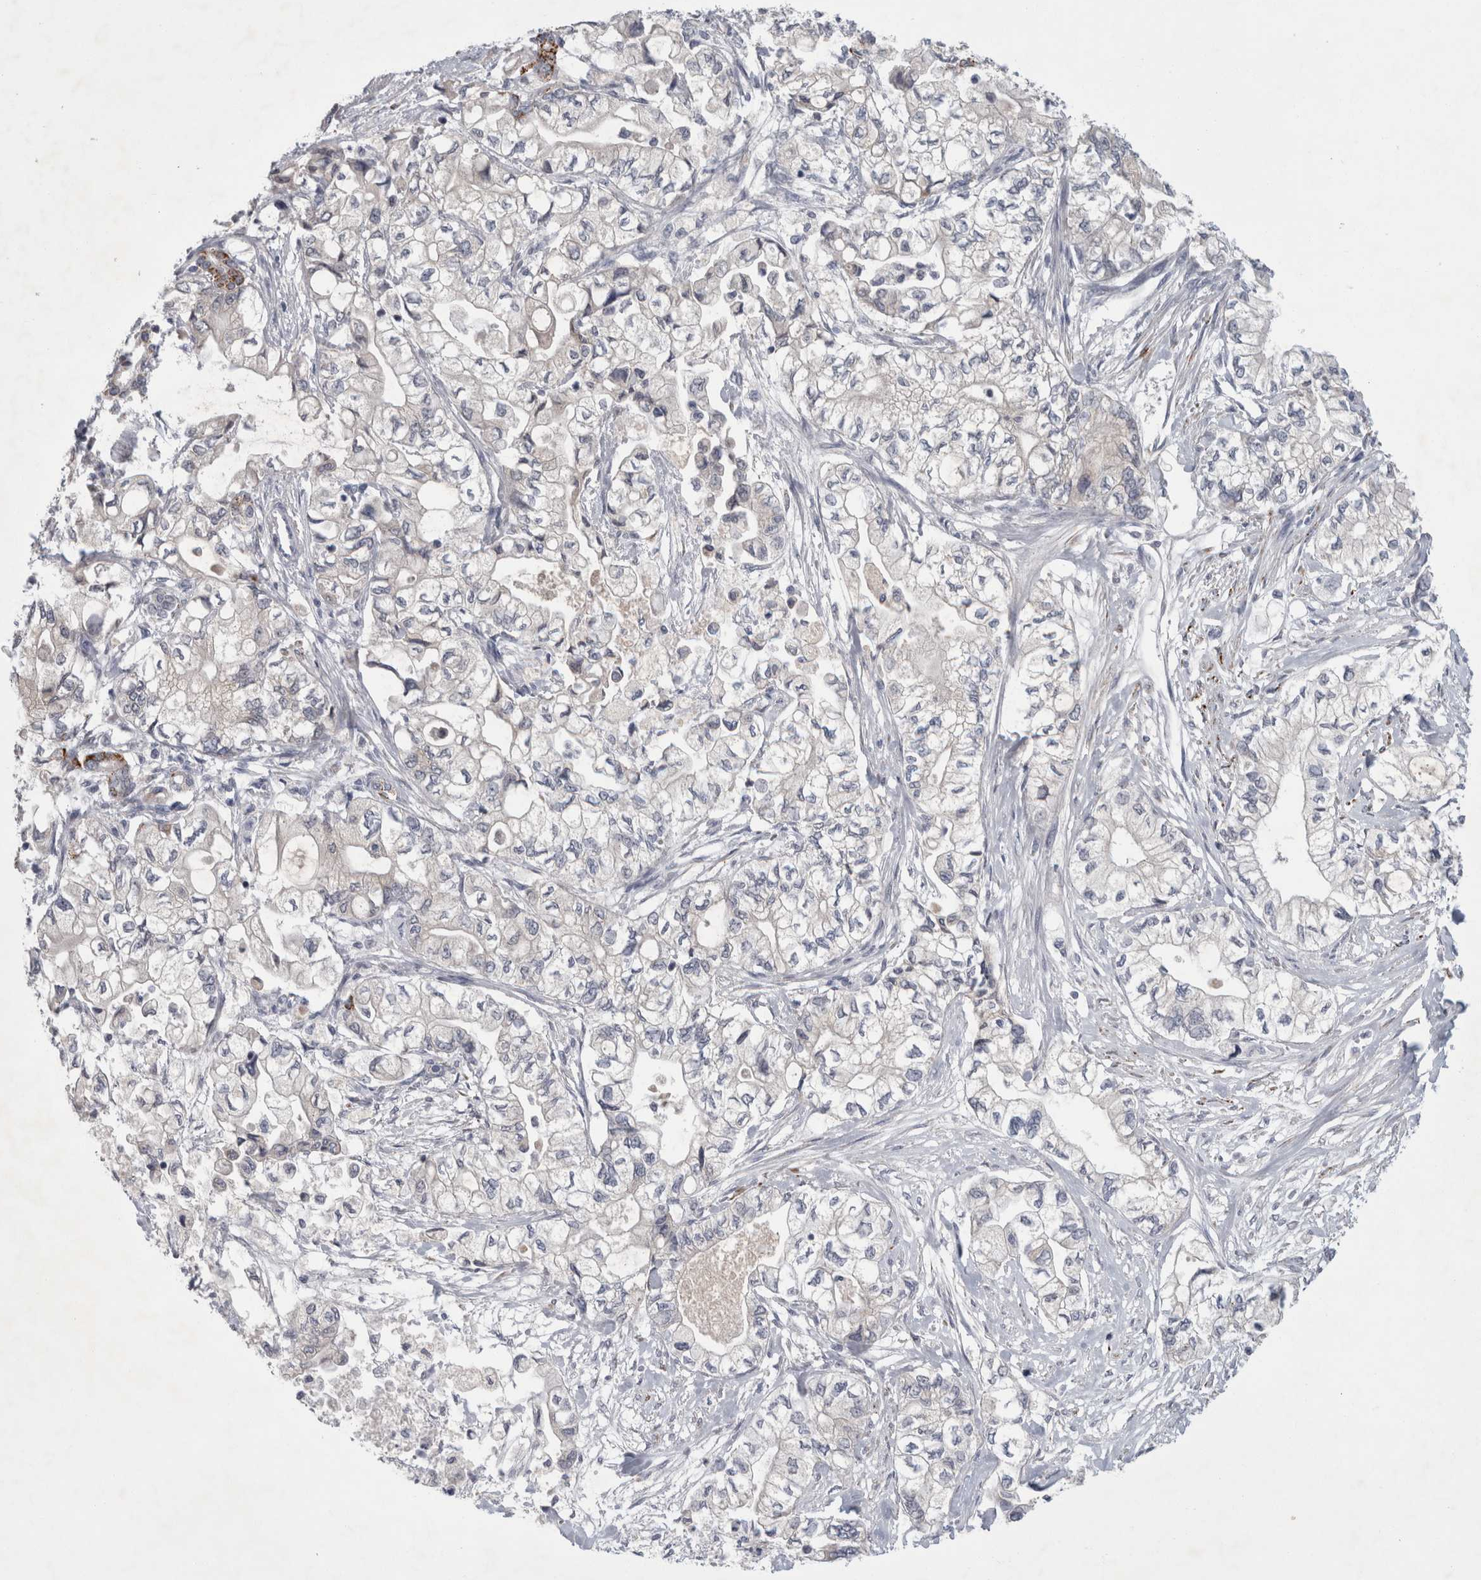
{"staining": {"intensity": "negative", "quantity": "none", "location": "none"}, "tissue": "pancreatic cancer", "cell_type": "Tumor cells", "image_type": "cancer", "snomed": [{"axis": "morphology", "description": "Adenocarcinoma, NOS"}, {"axis": "topography", "description": "Pancreas"}], "caption": "A micrograph of human pancreatic cancer (adenocarcinoma) is negative for staining in tumor cells.", "gene": "NIPA1", "patient": {"sex": "male", "age": 79}}